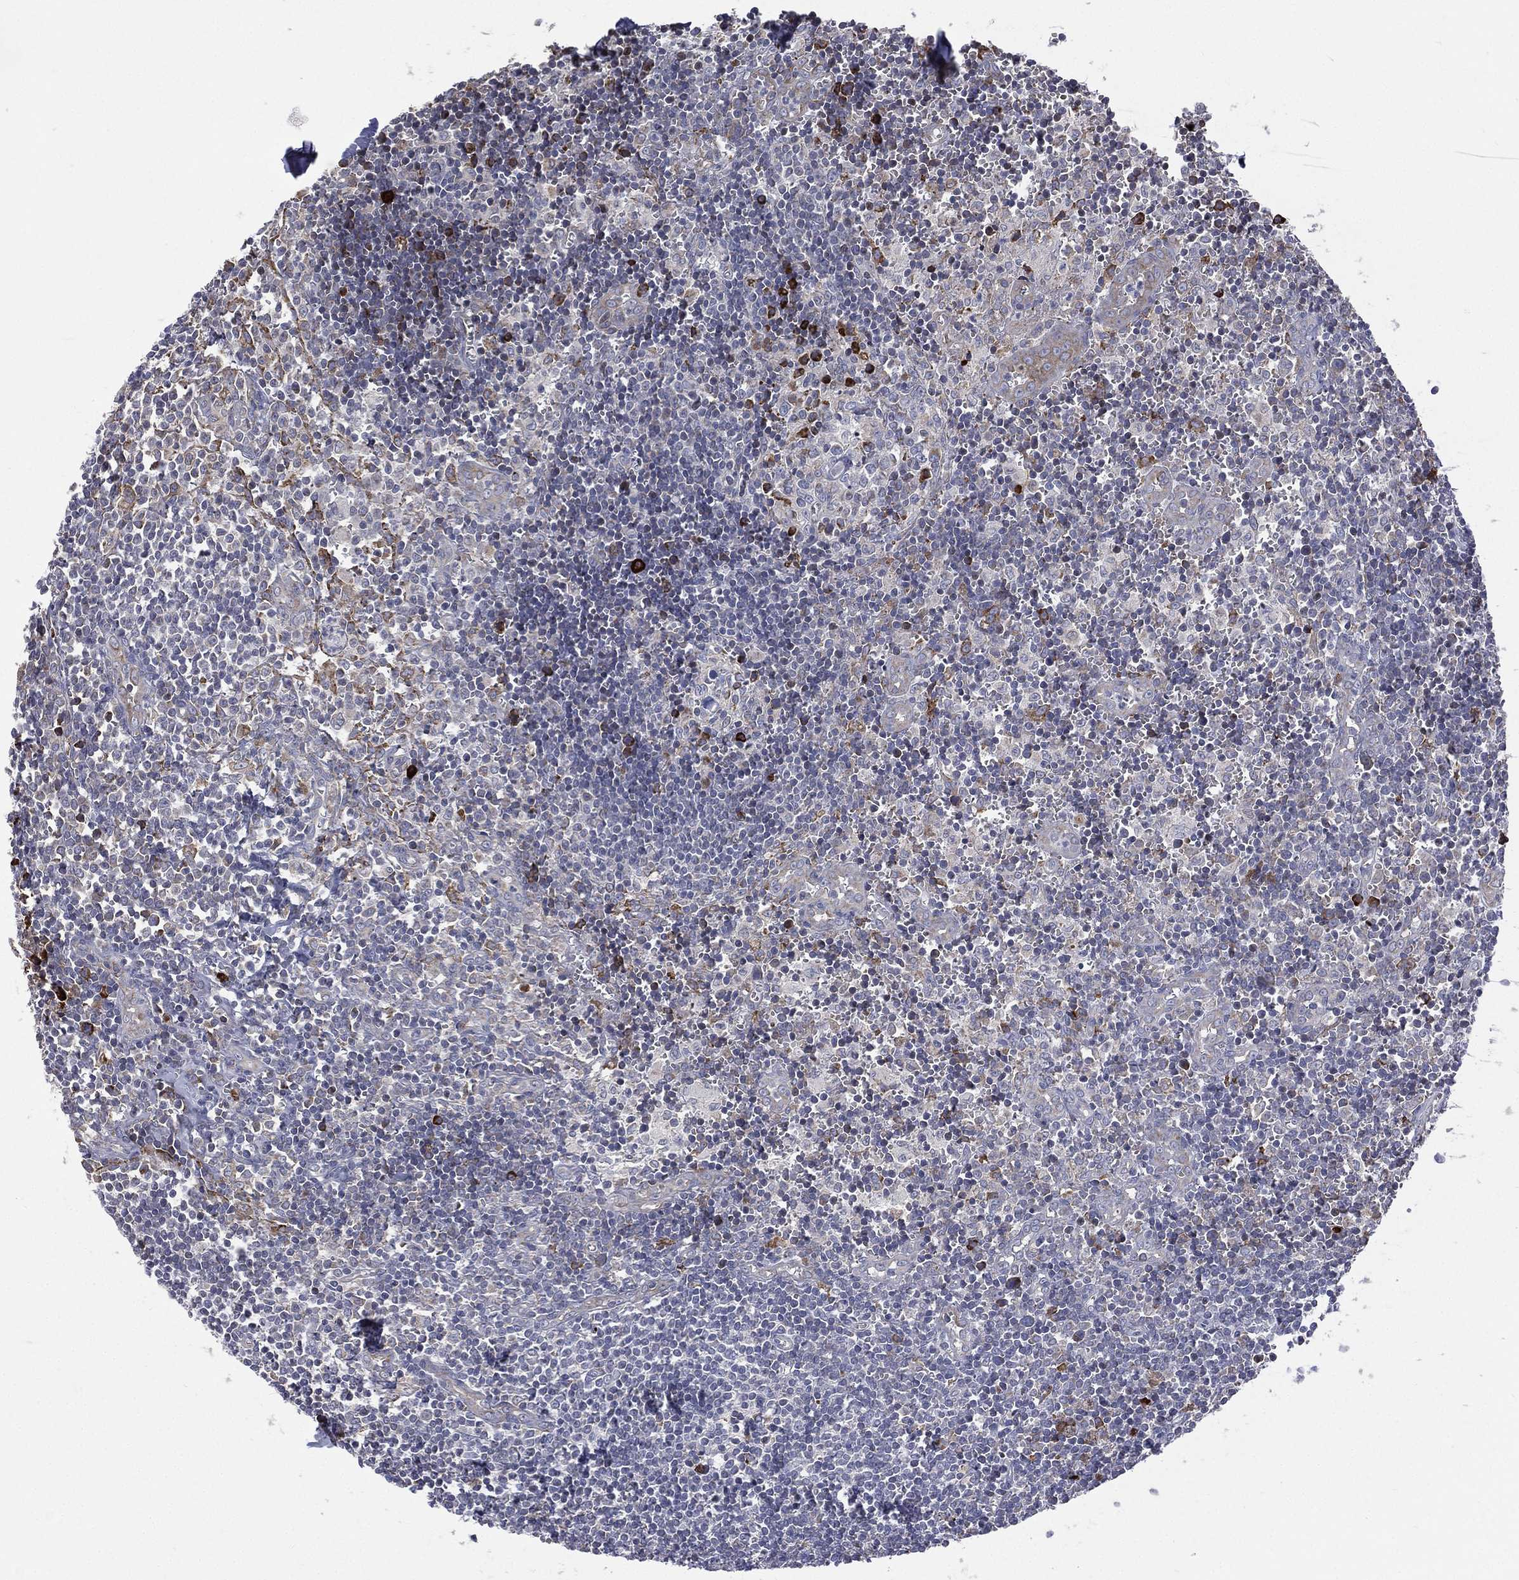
{"staining": {"intensity": "strong", "quantity": "<25%", "location": "cytoplasmic/membranous"}, "tissue": "lymph node", "cell_type": "Non-germinal center cells", "image_type": "normal", "snomed": [{"axis": "morphology", "description": "Normal tissue, NOS"}, {"axis": "topography", "description": "Lymph node"}, {"axis": "topography", "description": "Salivary gland"}], "caption": "Protein expression by IHC shows strong cytoplasmic/membranous staining in about <25% of non-germinal center cells in normal lymph node. (IHC, brightfield microscopy, high magnification).", "gene": "C20orf96", "patient": {"sex": "male", "age": 78}}